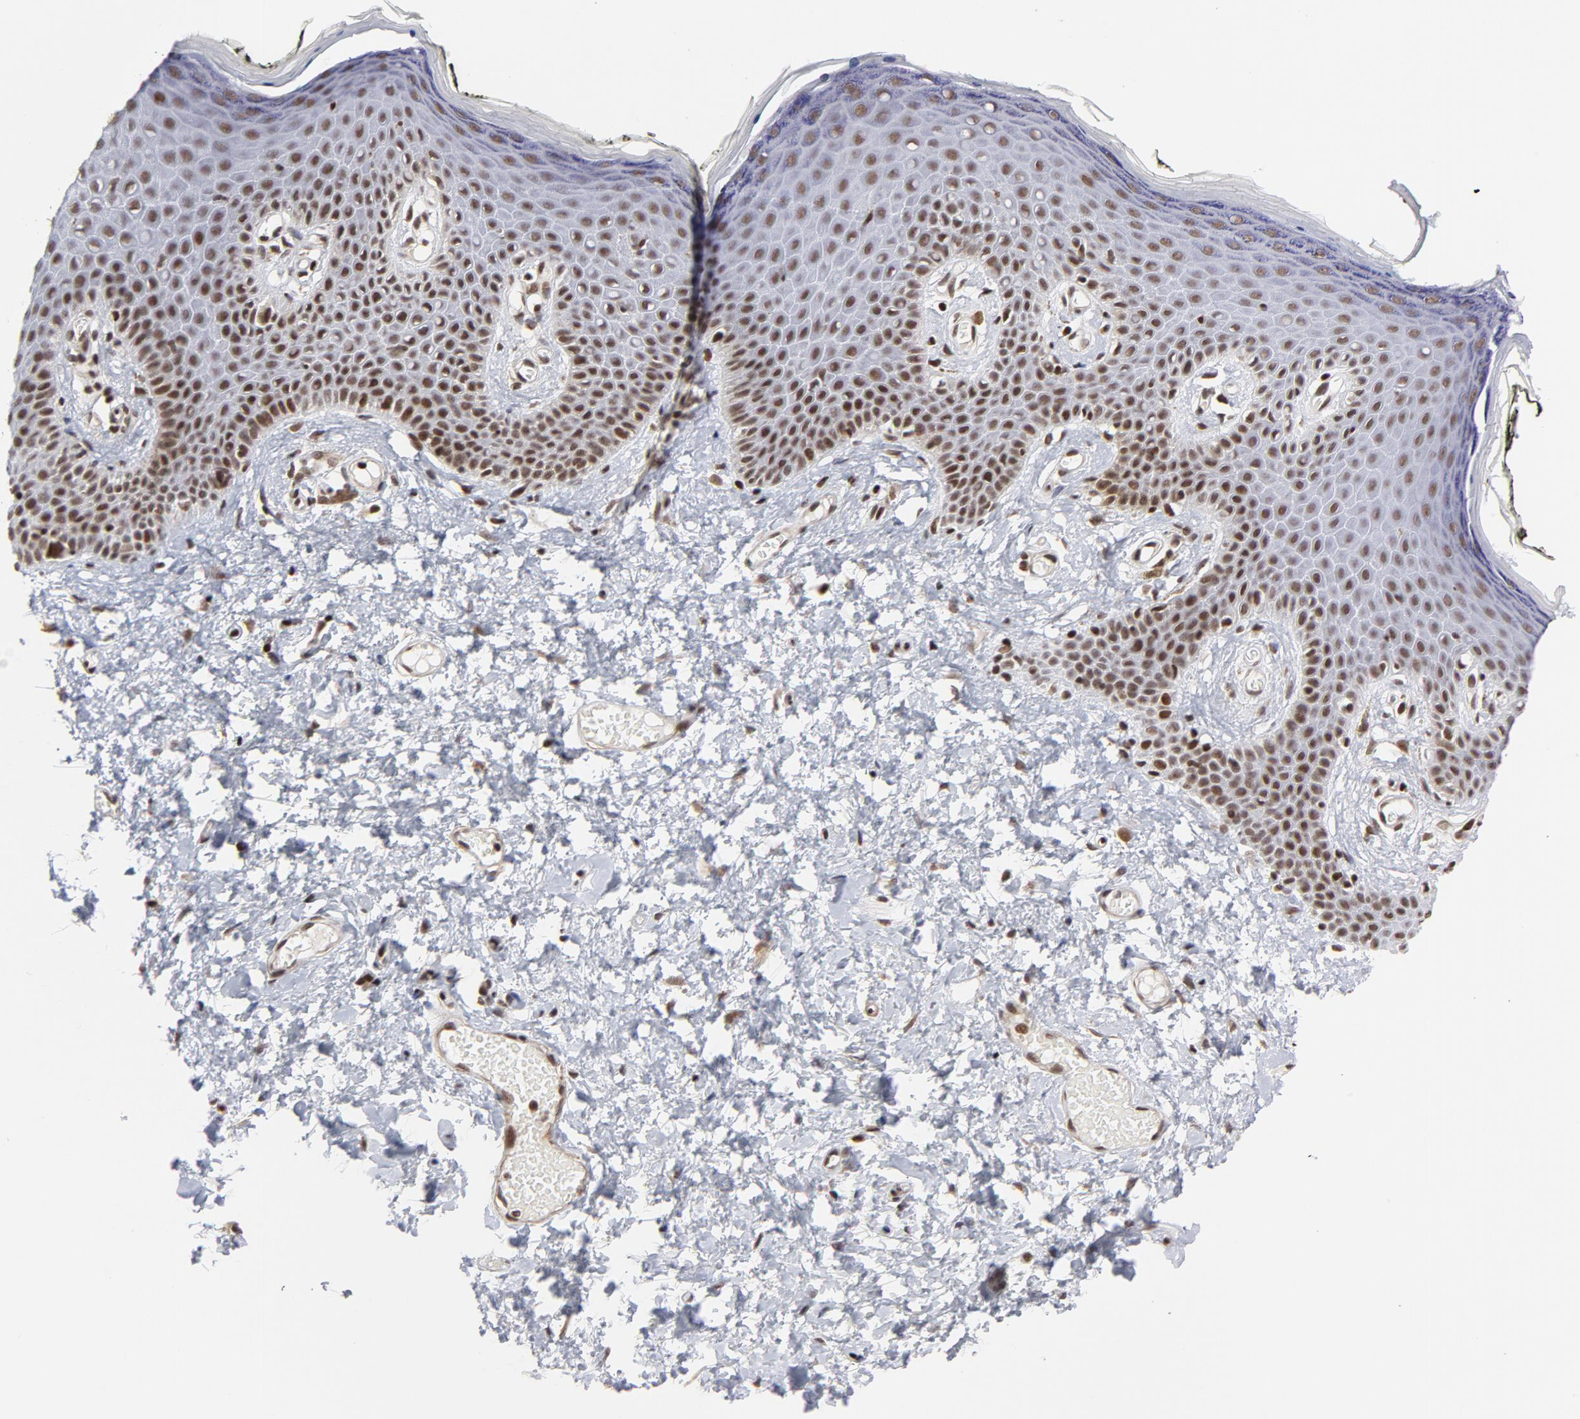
{"staining": {"intensity": "strong", "quantity": ">75%", "location": "nuclear"}, "tissue": "skin", "cell_type": "Epidermal cells", "image_type": "normal", "snomed": [{"axis": "morphology", "description": "Normal tissue, NOS"}, {"axis": "morphology", "description": "Inflammation, NOS"}, {"axis": "topography", "description": "Vulva"}], "caption": "High-magnification brightfield microscopy of normal skin stained with DAB (brown) and counterstained with hematoxylin (blue). epidermal cells exhibit strong nuclear positivity is seen in about>75% of cells.", "gene": "CTCF", "patient": {"sex": "female", "age": 84}}